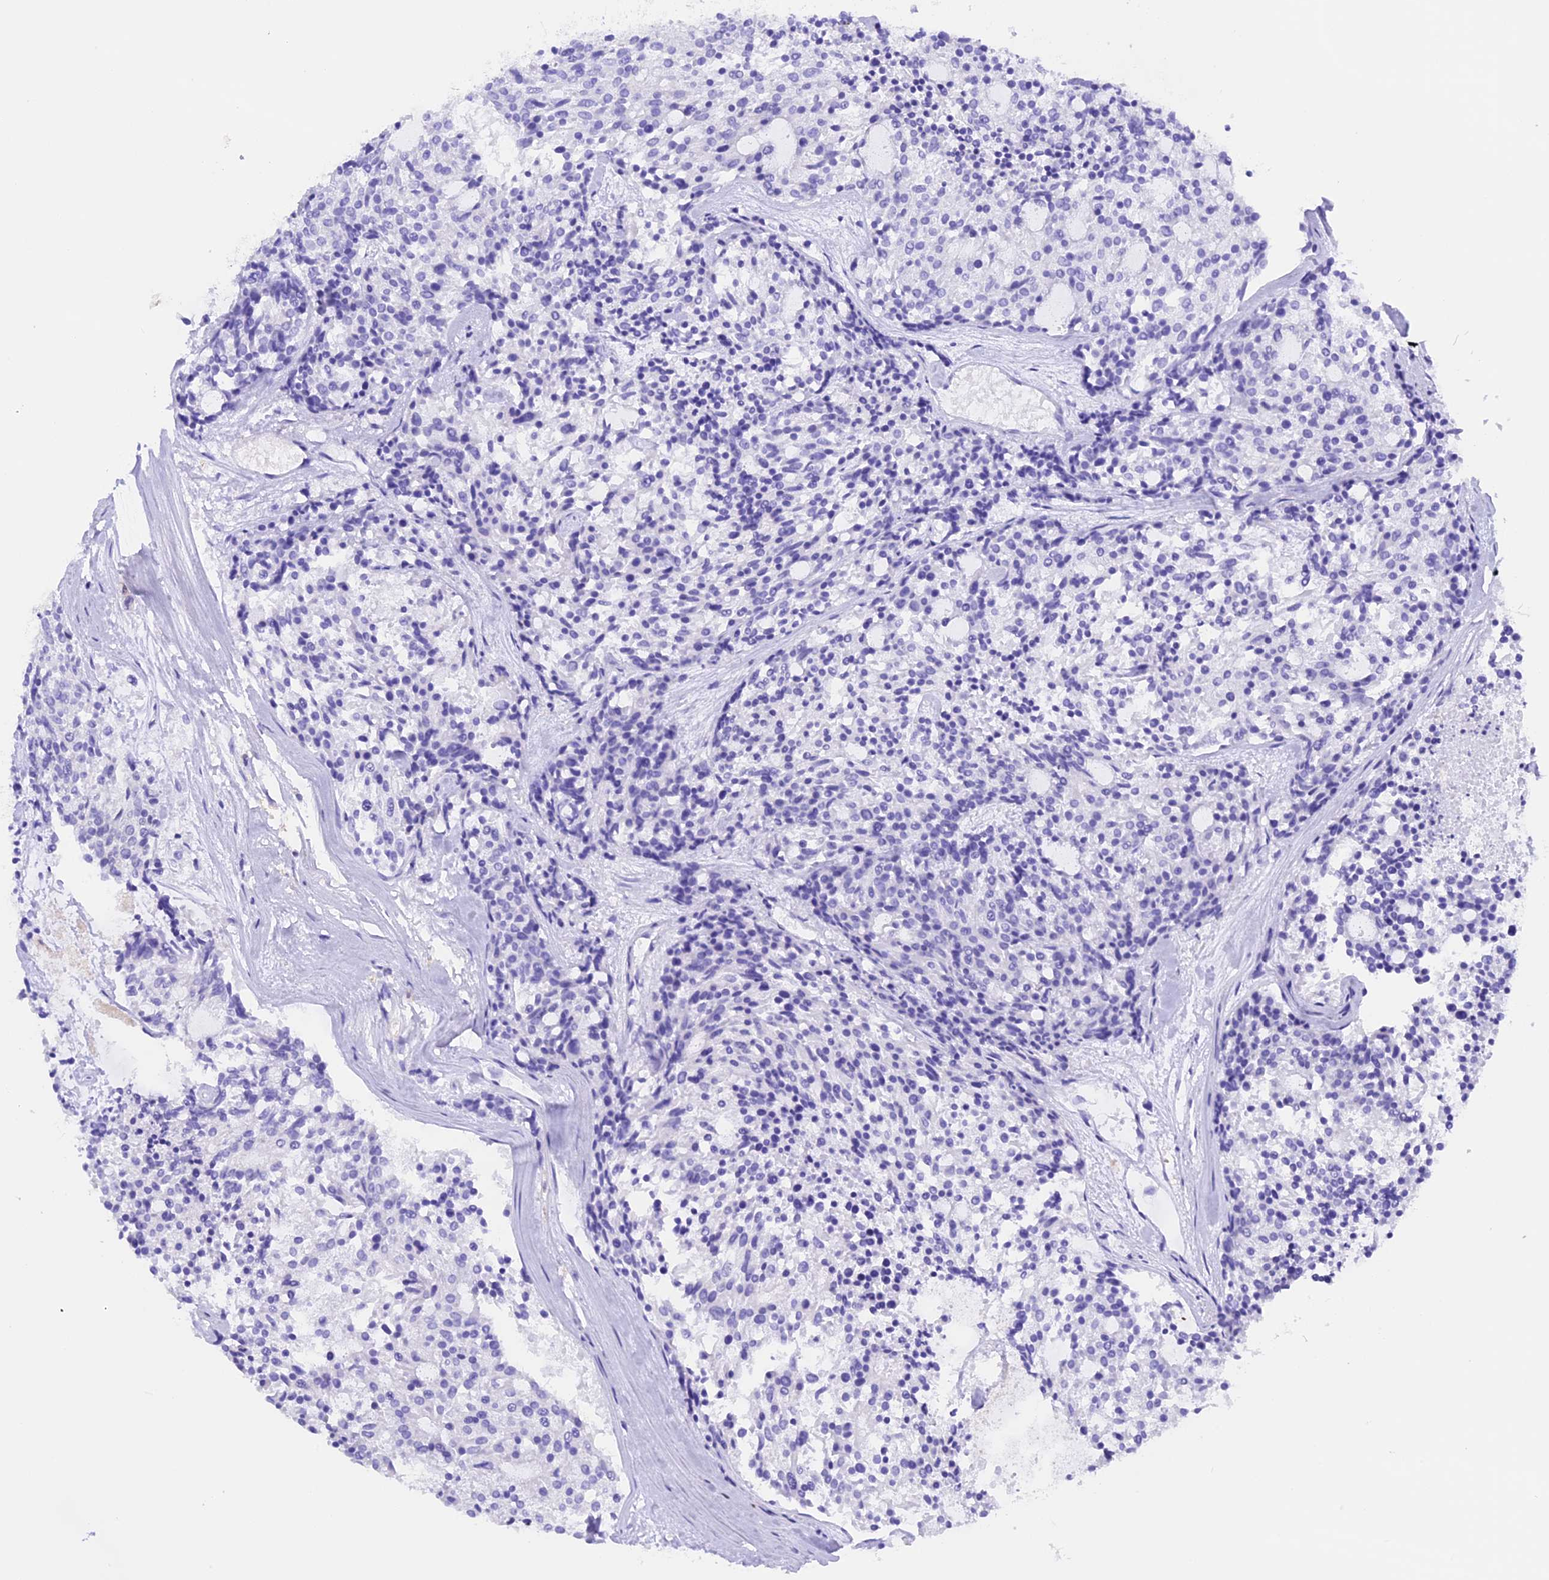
{"staining": {"intensity": "negative", "quantity": "none", "location": "none"}, "tissue": "carcinoid", "cell_type": "Tumor cells", "image_type": "cancer", "snomed": [{"axis": "morphology", "description": "Carcinoid, malignant, NOS"}, {"axis": "topography", "description": "Pancreas"}], "caption": "Tumor cells are negative for brown protein staining in carcinoid (malignant).", "gene": "CLC", "patient": {"sex": "female", "age": 54}}